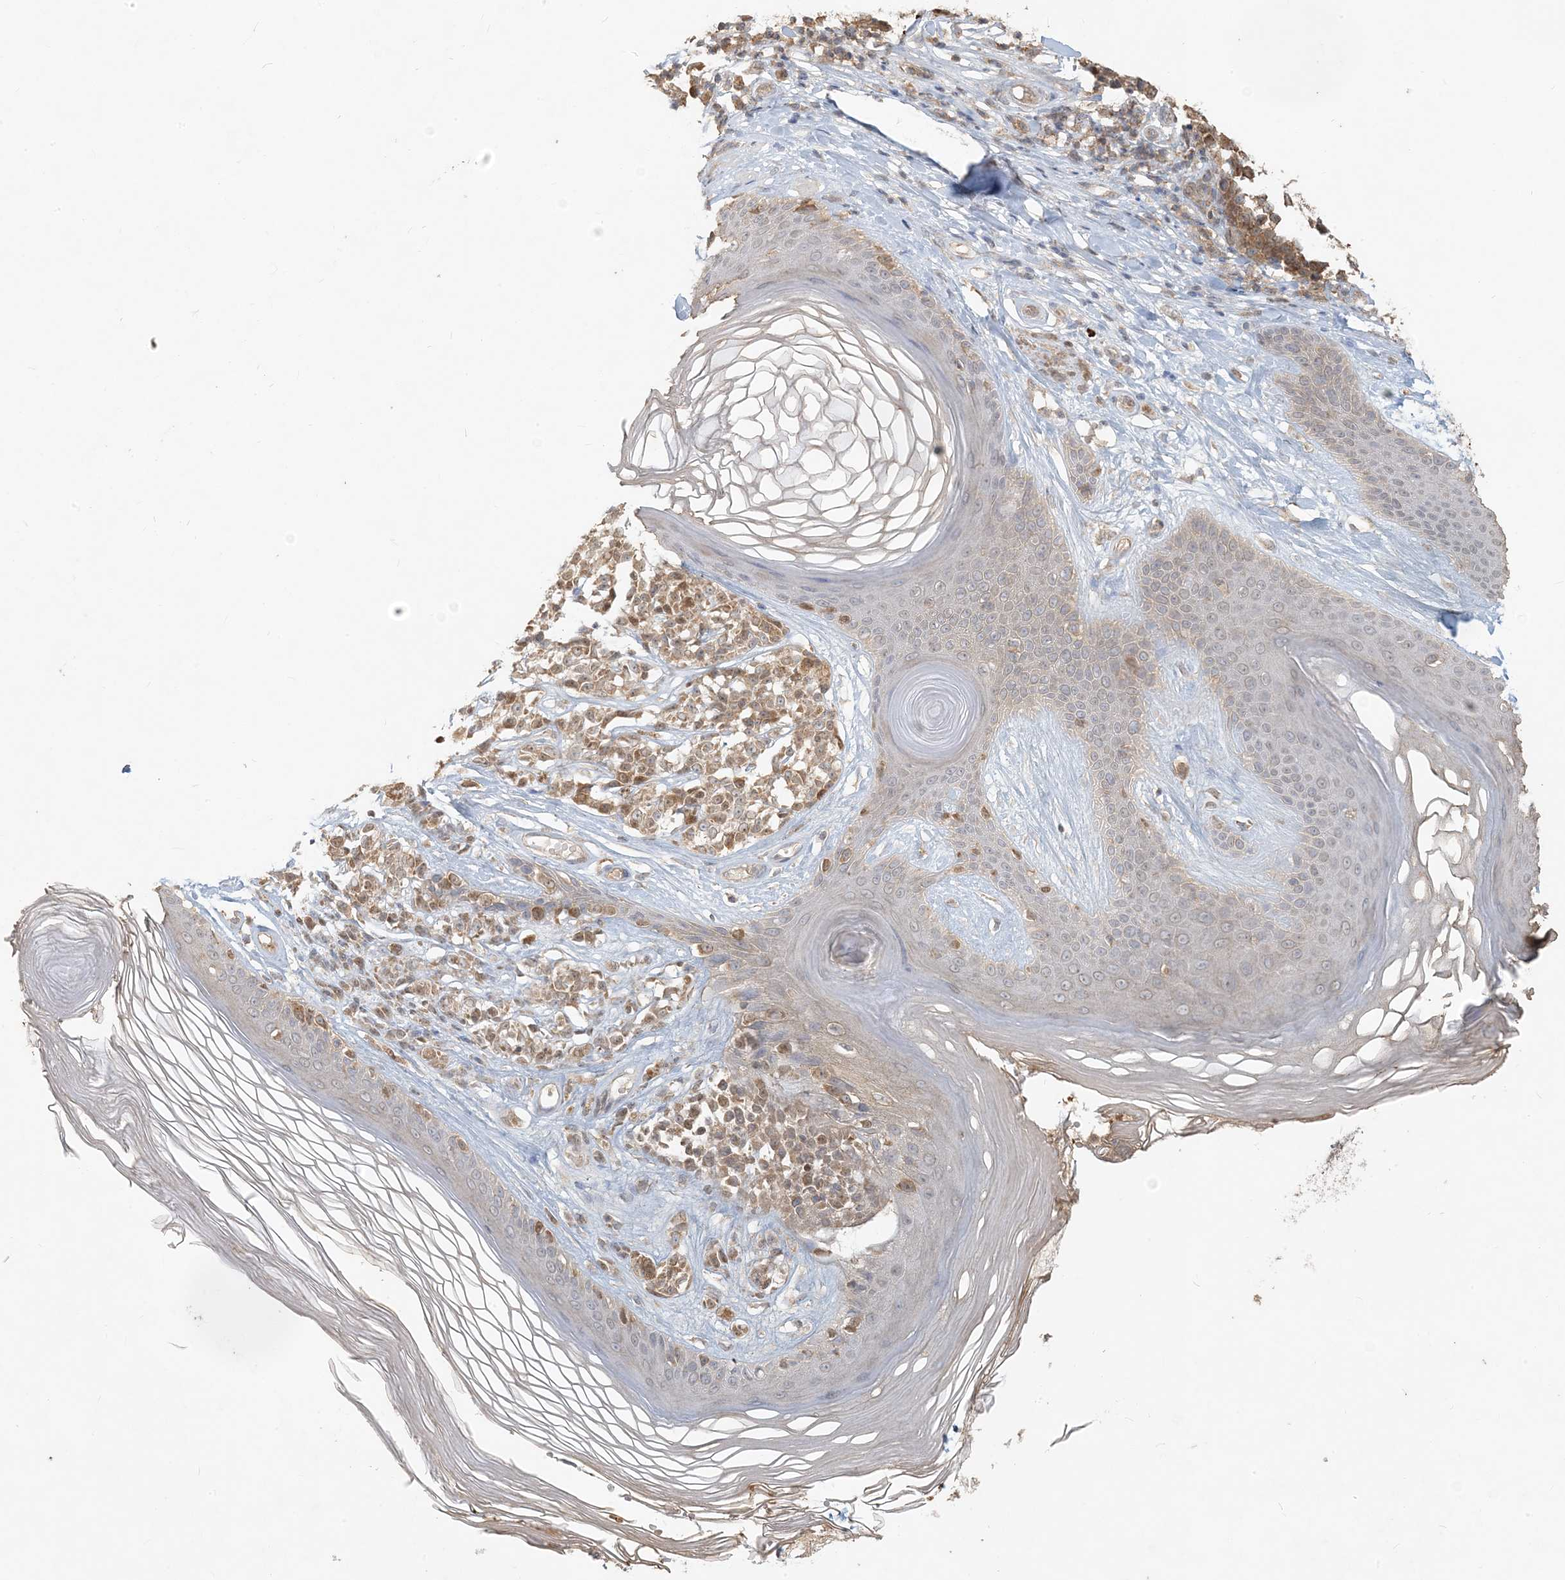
{"staining": {"intensity": "moderate", "quantity": ">75%", "location": "cytoplasmic/membranous"}, "tissue": "melanoma", "cell_type": "Tumor cells", "image_type": "cancer", "snomed": [{"axis": "morphology", "description": "Malignant melanoma, NOS"}, {"axis": "topography", "description": "Skin"}], "caption": "A micrograph of human malignant melanoma stained for a protein demonstrates moderate cytoplasmic/membranous brown staining in tumor cells.", "gene": "MCOLN1", "patient": {"sex": "female", "age": 64}}